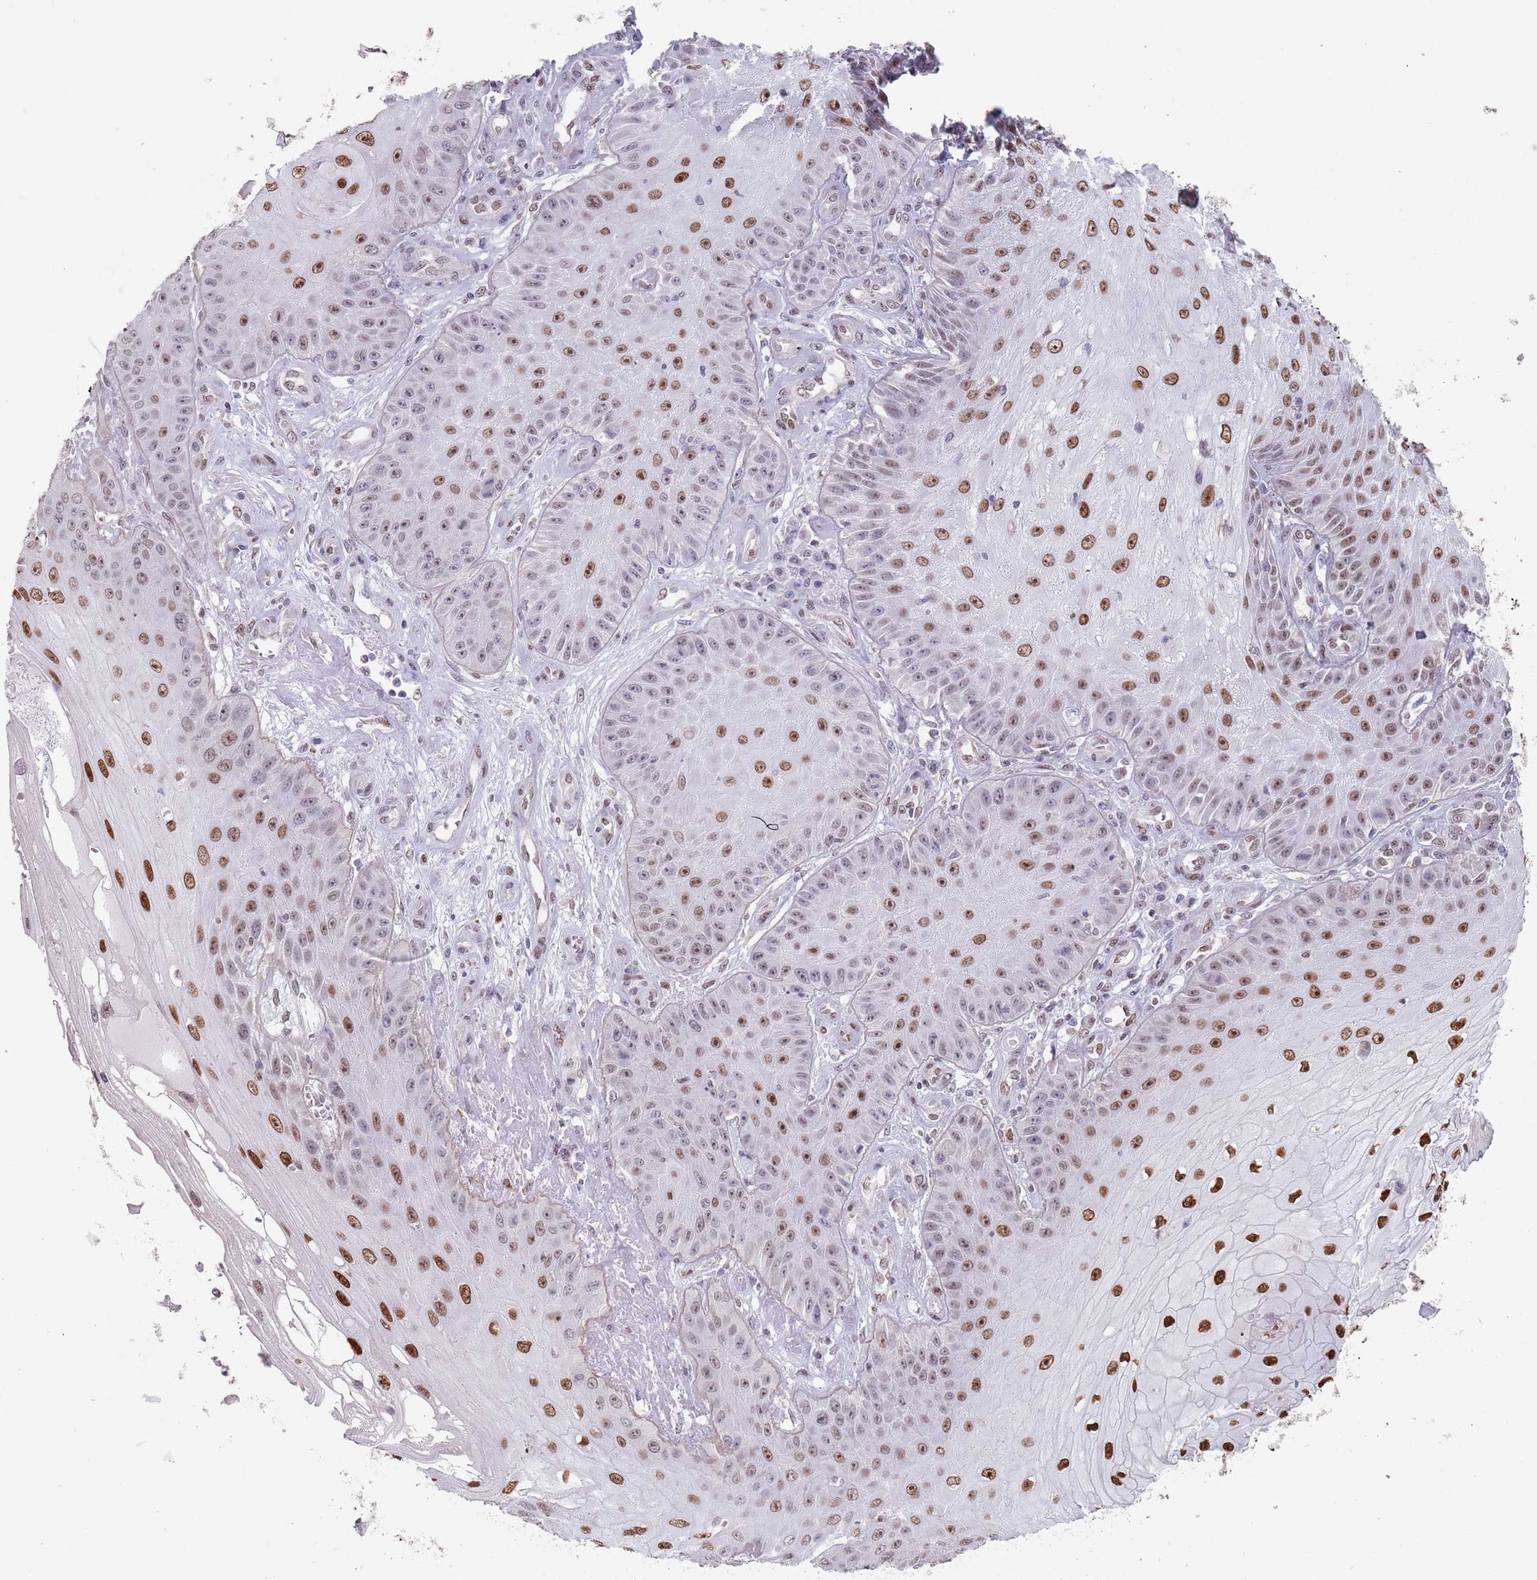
{"staining": {"intensity": "moderate", "quantity": "25%-75%", "location": "nuclear"}, "tissue": "skin cancer", "cell_type": "Tumor cells", "image_type": "cancer", "snomed": [{"axis": "morphology", "description": "Squamous cell carcinoma, NOS"}, {"axis": "topography", "description": "Skin"}], "caption": "This image demonstrates skin cancer stained with immunohistochemistry (IHC) to label a protein in brown. The nuclear of tumor cells show moderate positivity for the protein. Nuclei are counter-stained blue.", "gene": "MFSD12", "patient": {"sex": "male", "age": 70}}